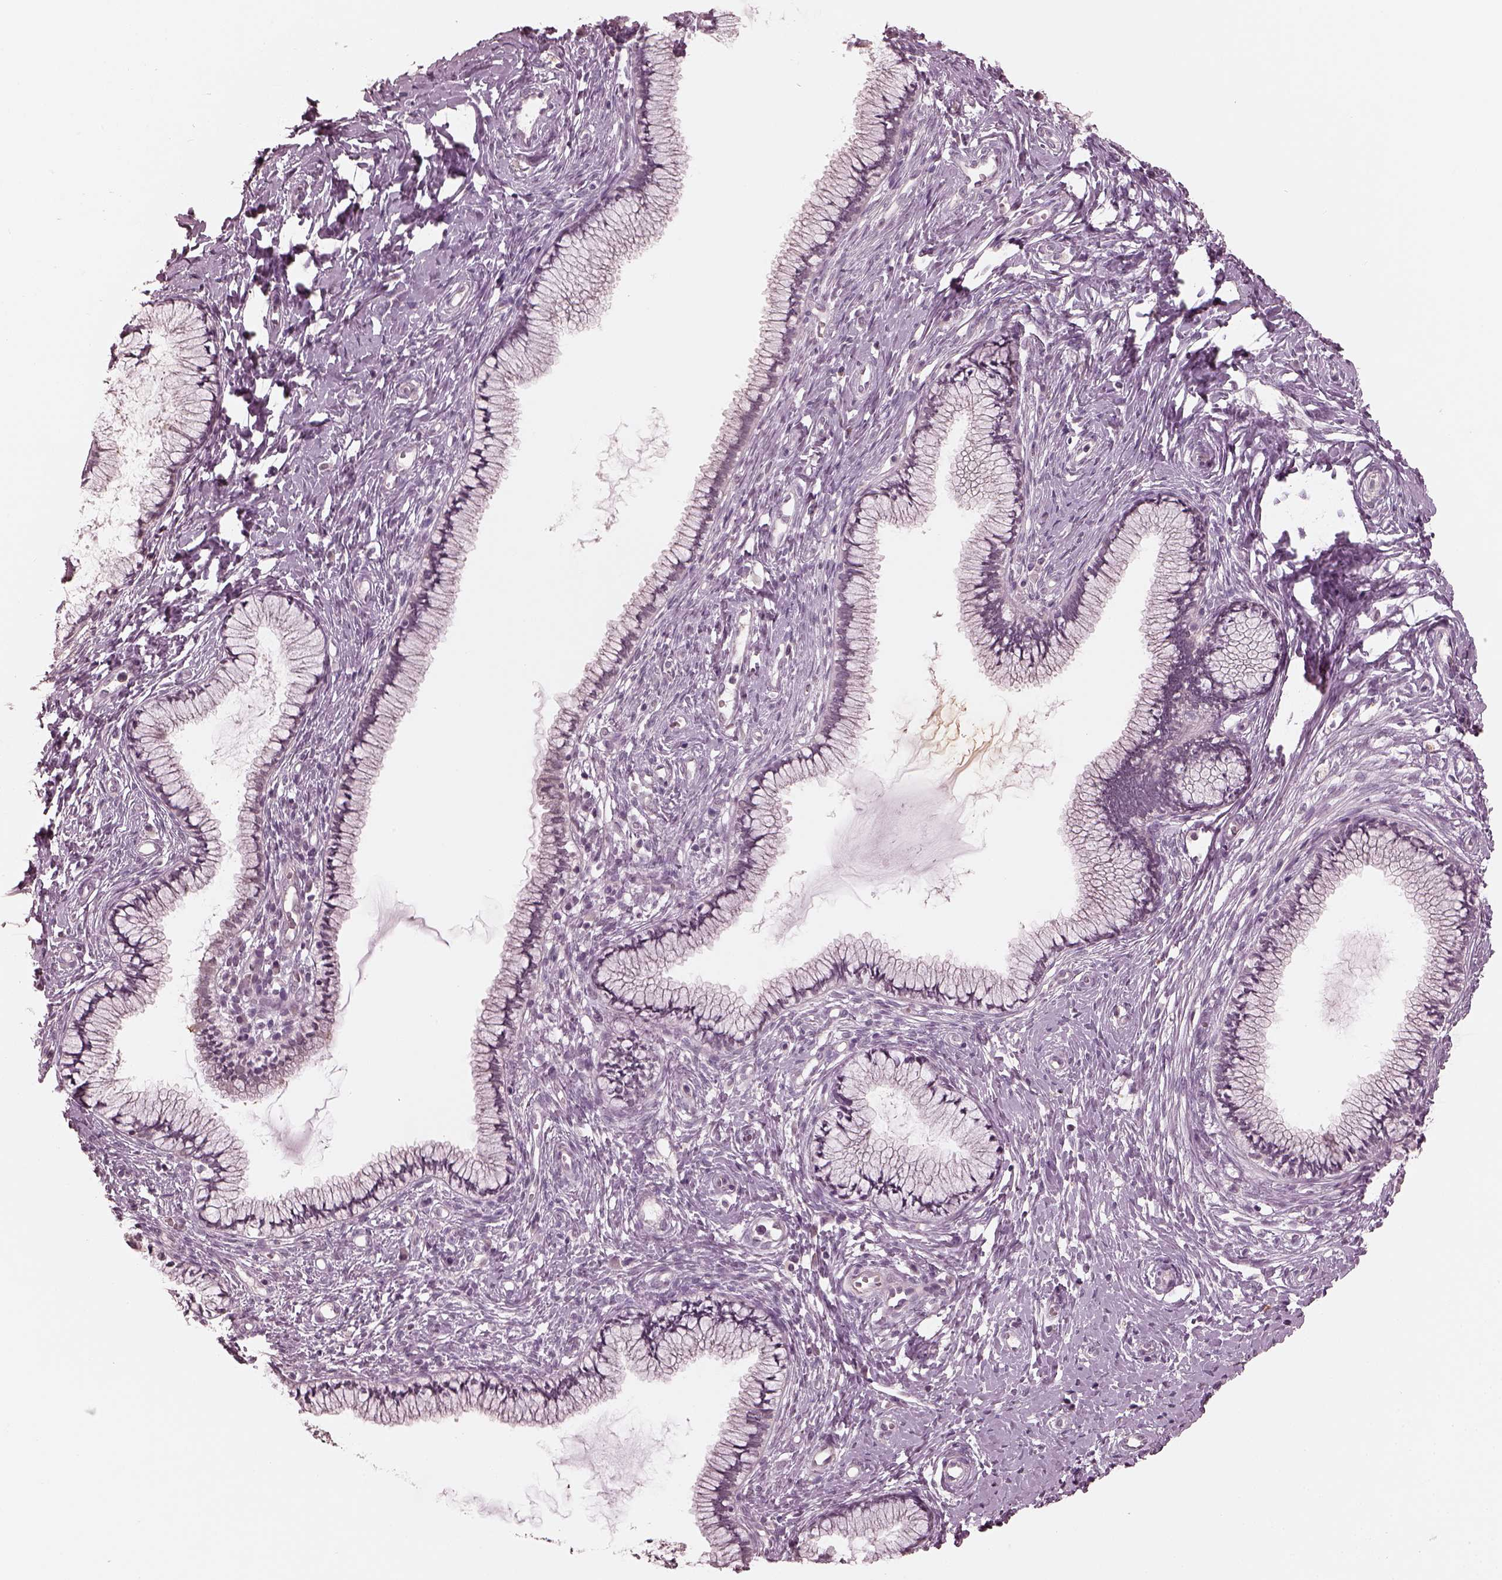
{"staining": {"intensity": "negative", "quantity": "none", "location": "none"}, "tissue": "cervix", "cell_type": "Glandular cells", "image_type": "normal", "snomed": [{"axis": "morphology", "description": "Normal tissue, NOS"}, {"axis": "topography", "description": "Cervix"}], "caption": "IHC micrograph of benign cervix stained for a protein (brown), which displays no staining in glandular cells. (DAB immunohistochemistry, high magnification).", "gene": "OPTC", "patient": {"sex": "female", "age": 40}}